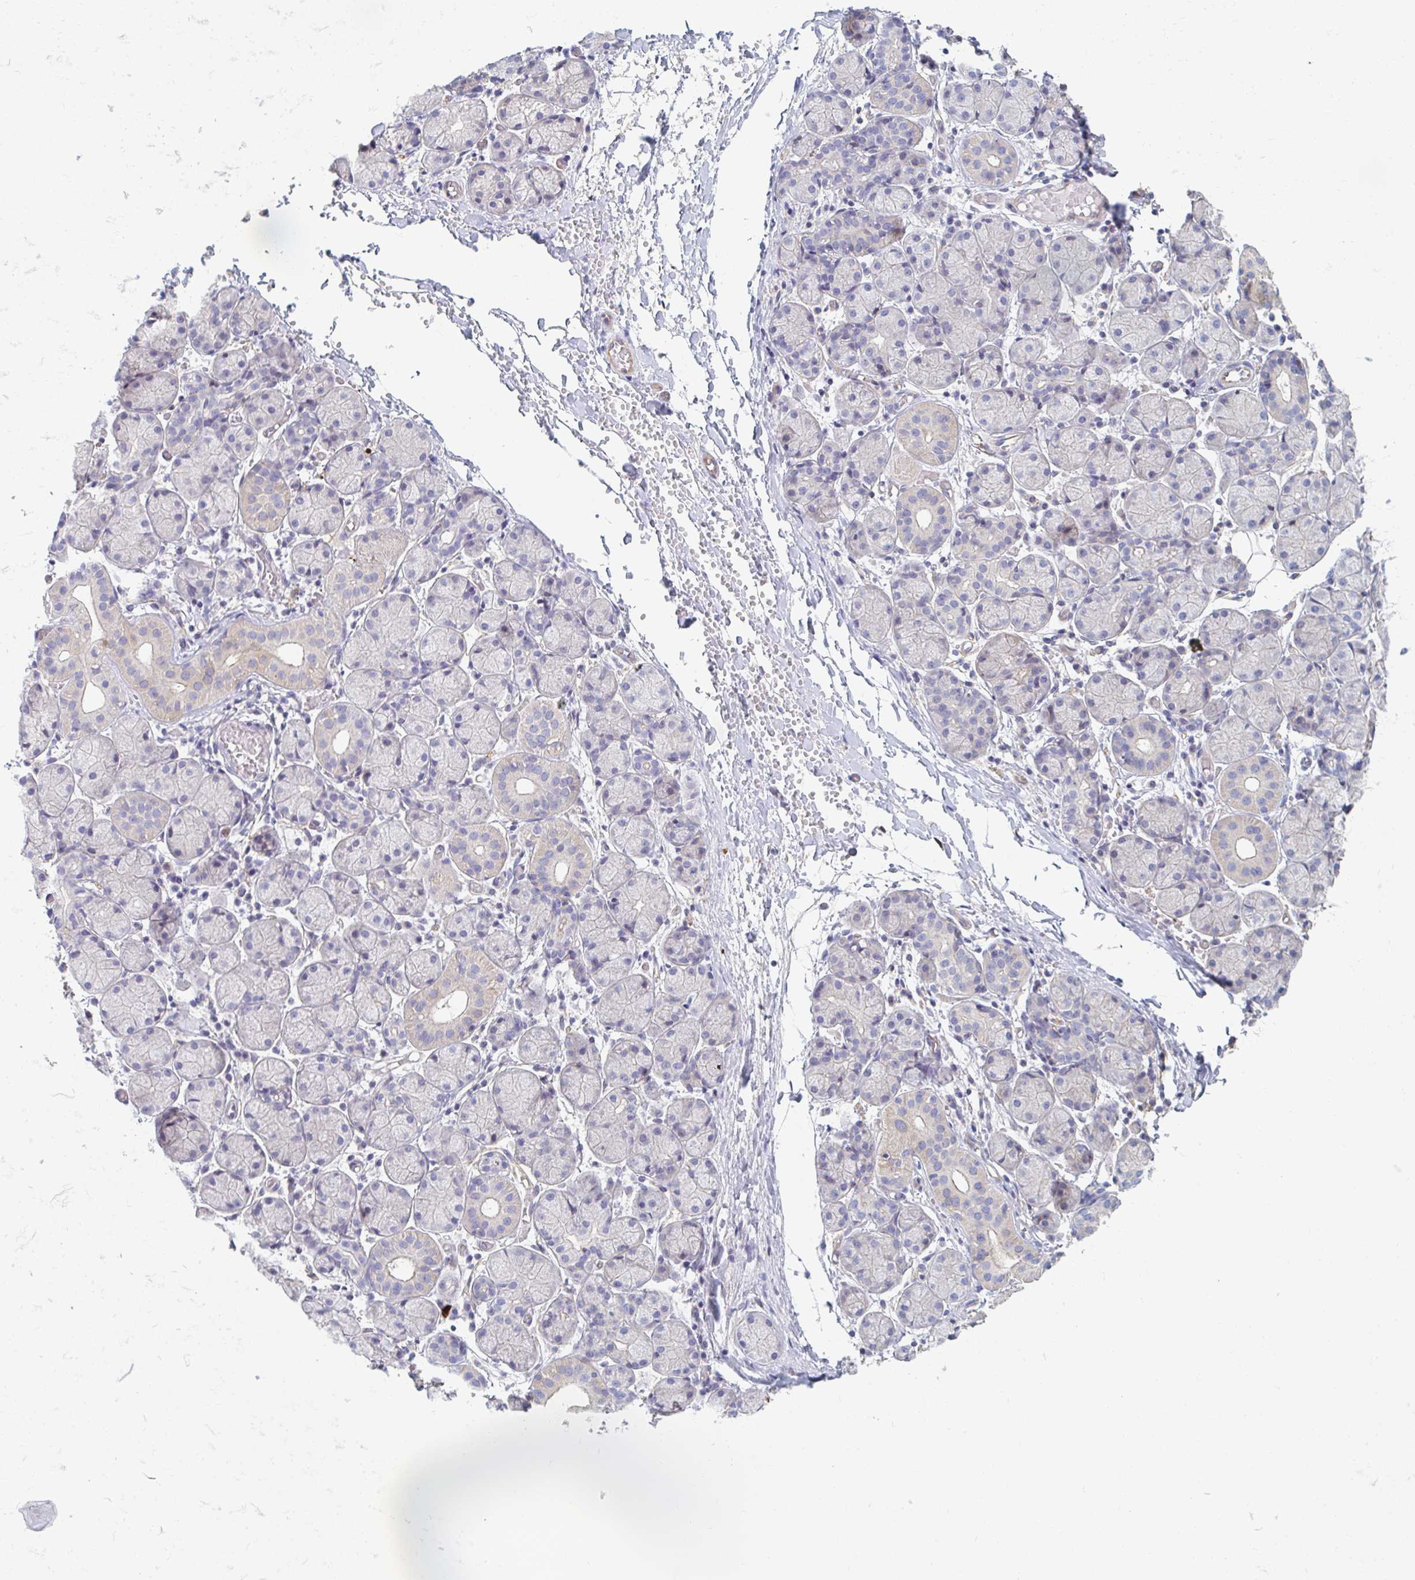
{"staining": {"intensity": "negative", "quantity": "none", "location": "none"}, "tissue": "salivary gland", "cell_type": "Glandular cells", "image_type": "normal", "snomed": [{"axis": "morphology", "description": "Normal tissue, NOS"}, {"axis": "topography", "description": "Salivary gland"}], "caption": "The IHC histopathology image has no significant staining in glandular cells of salivary gland.", "gene": "MYLK2", "patient": {"sex": "female", "age": 24}}